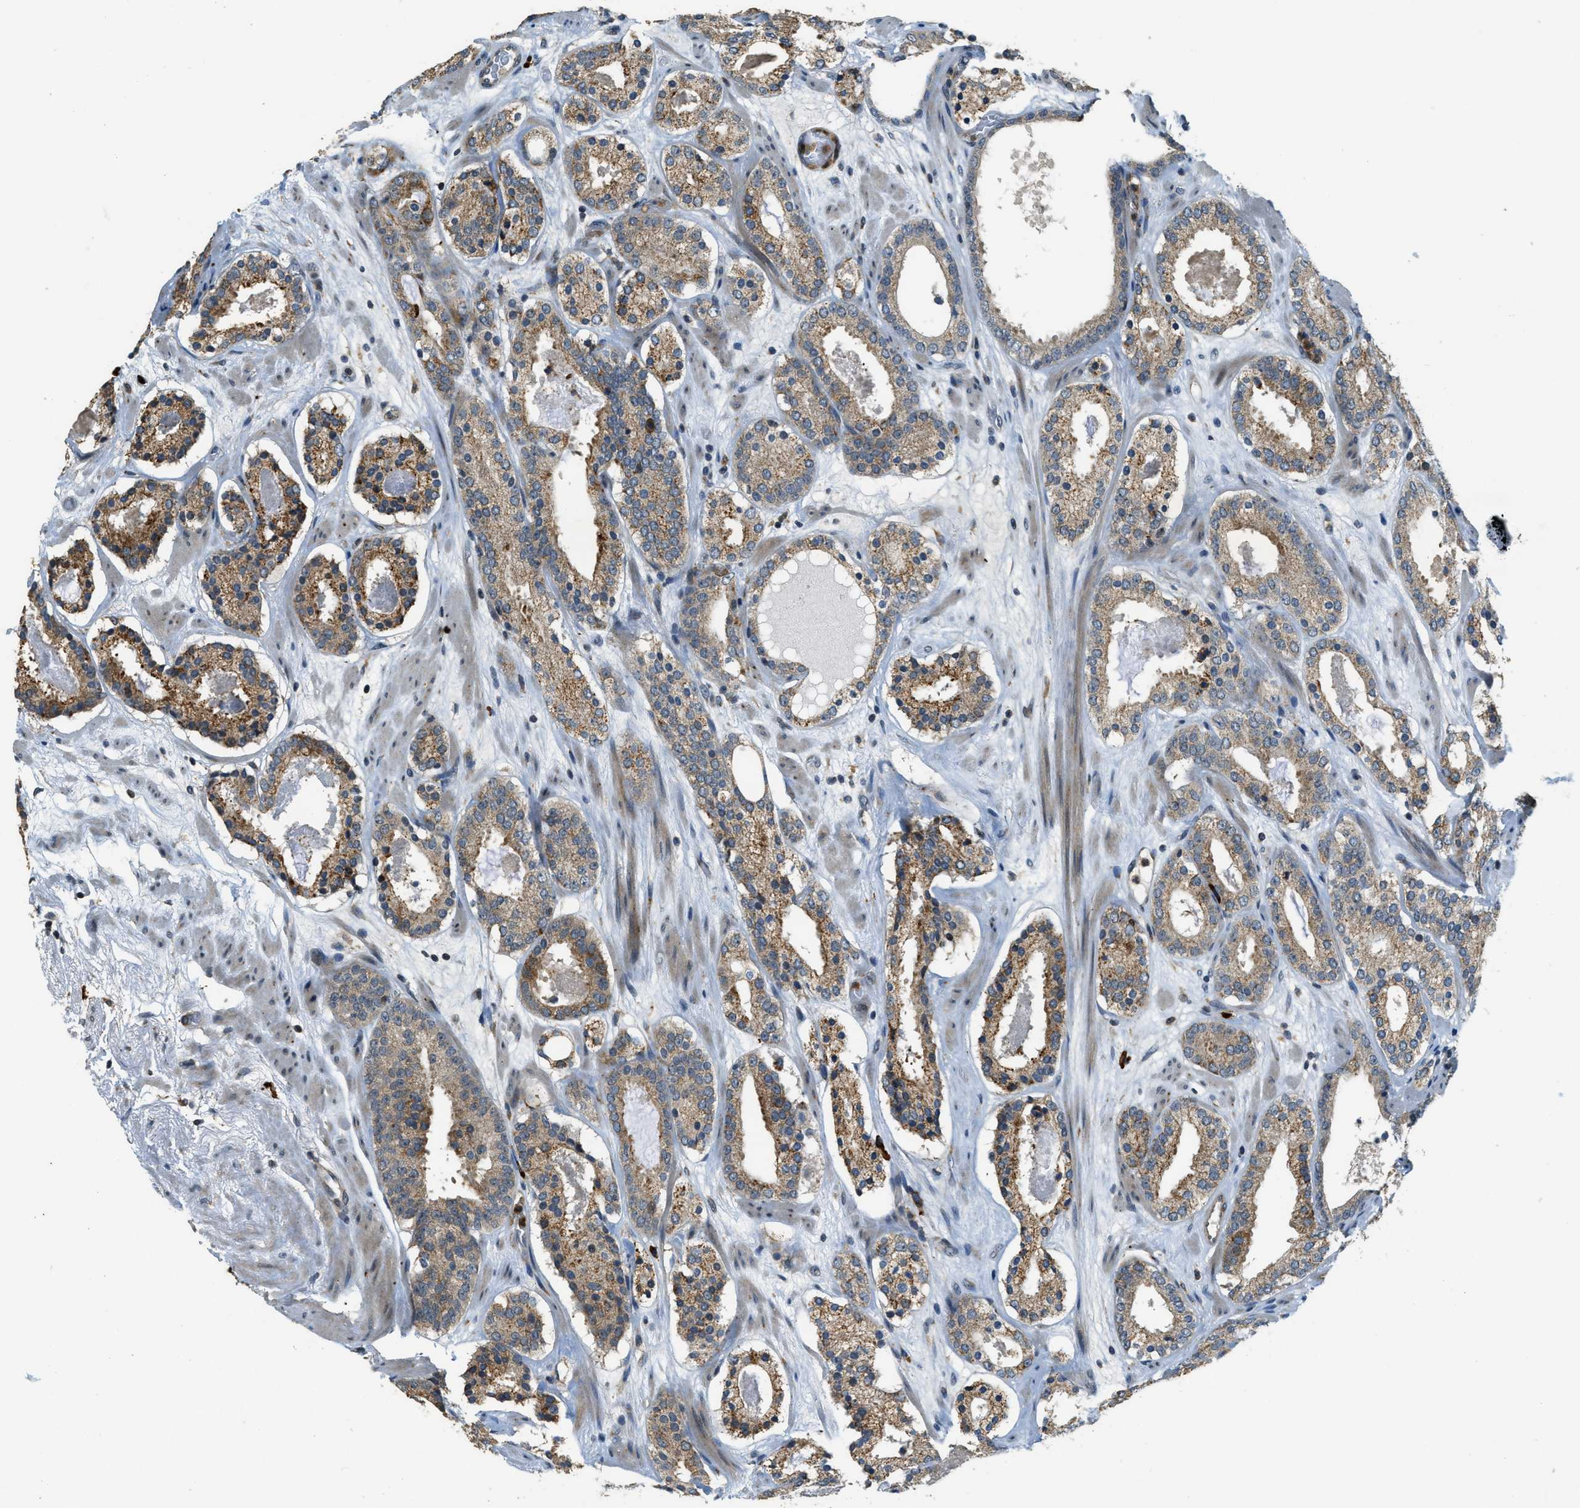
{"staining": {"intensity": "moderate", "quantity": ">75%", "location": "cytoplasmic/membranous"}, "tissue": "prostate cancer", "cell_type": "Tumor cells", "image_type": "cancer", "snomed": [{"axis": "morphology", "description": "Adenocarcinoma, Low grade"}, {"axis": "topography", "description": "Prostate"}], "caption": "The histopathology image reveals staining of low-grade adenocarcinoma (prostate), revealing moderate cytoplasmic/membranous protein positivity (brown color) within tumor cells. (Brightfield microscopy of DAB IHC at high magnification).", "gene": "HERC2", "patient": {"sex": "male", "age": 69}}